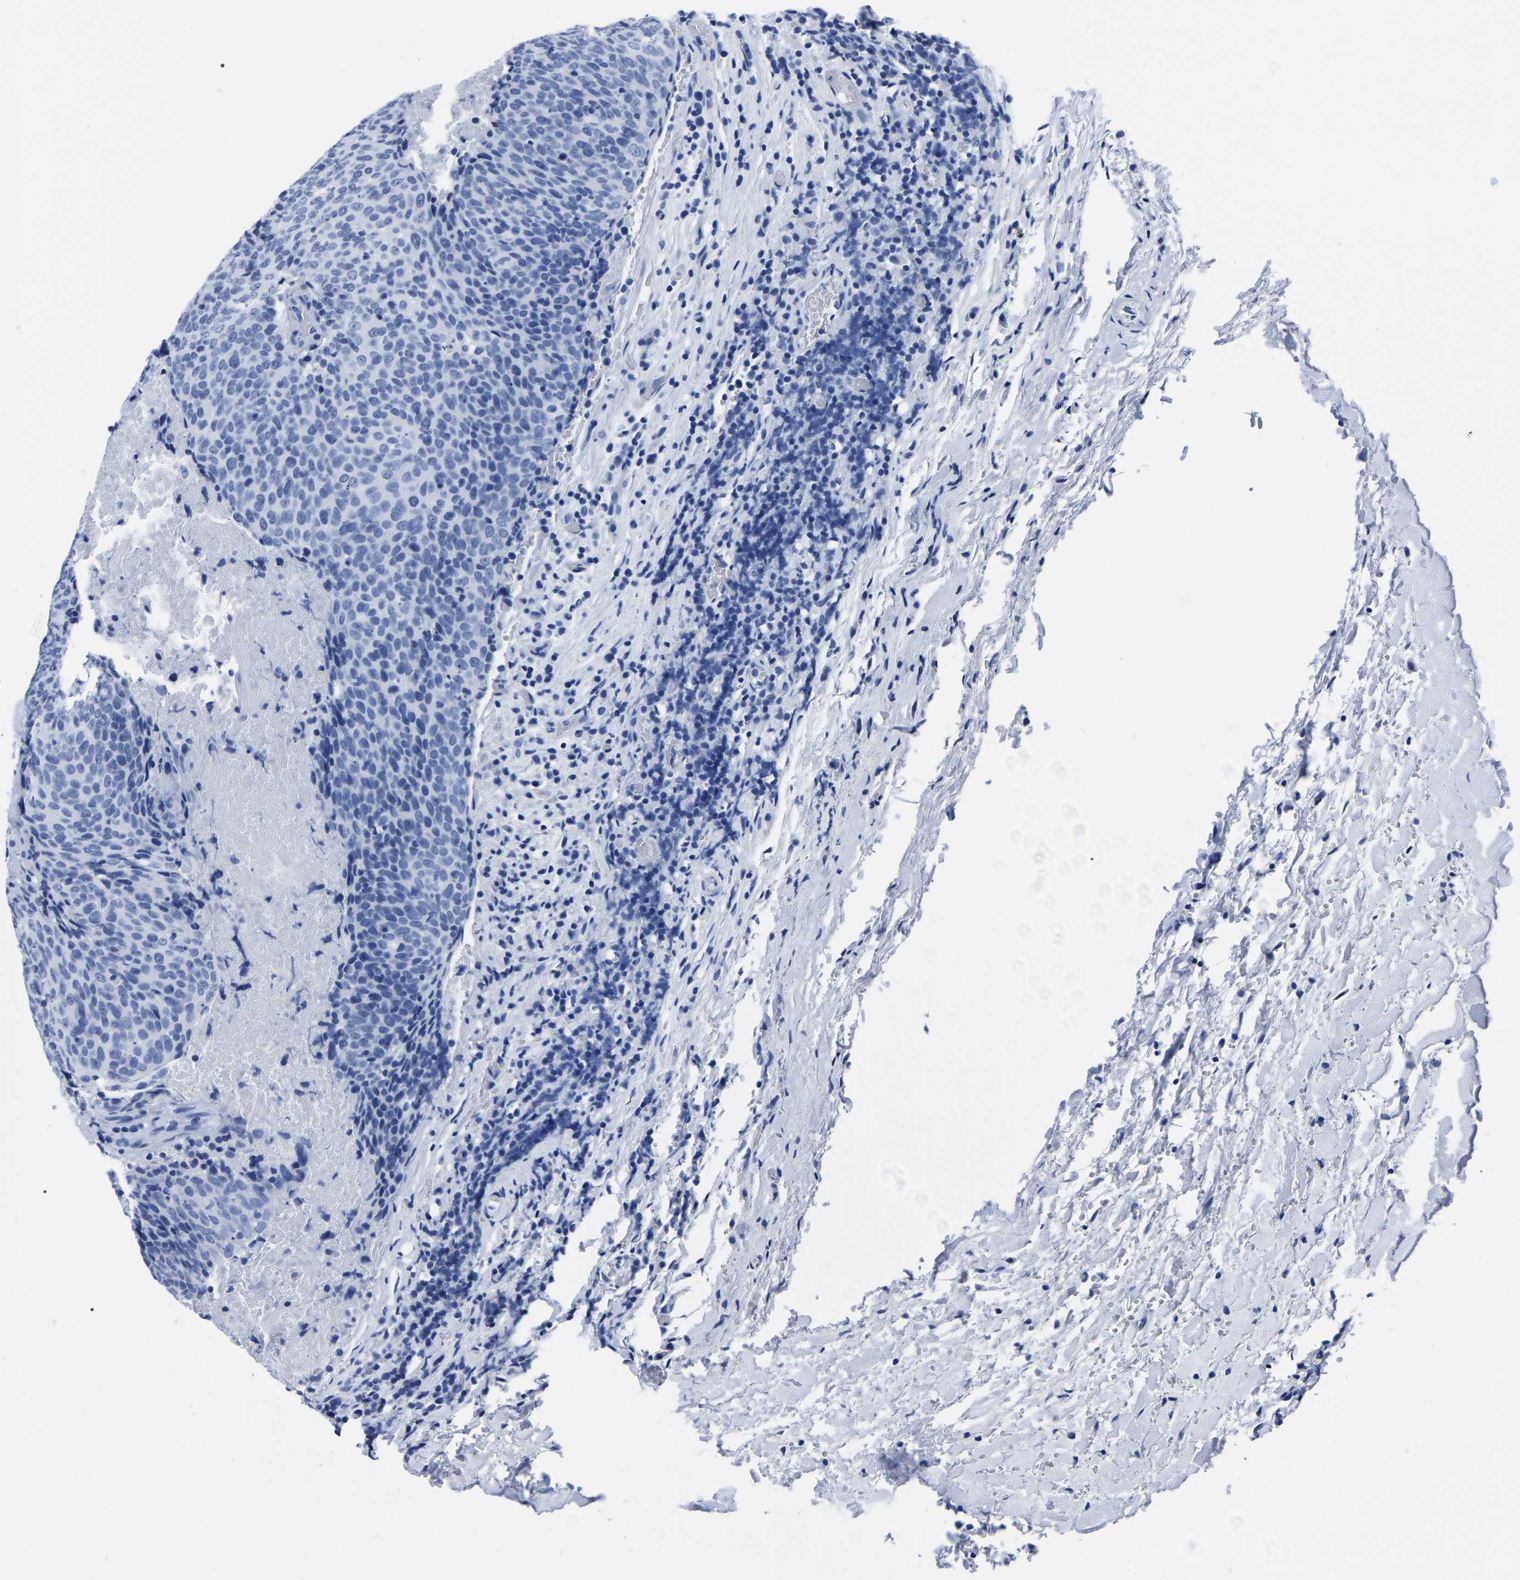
{"staining": {"intensity": "negative", "quantity": "none", "location": "none"}, "tissue": "head and neck cancer", "cell_type": "Tumor cells", "image_type": "cancer", "snomed": [{"axis": "morphology", "description": "Squamous cell carcinoma, NOS"}, {"axis": "morphology", "description": "Squamous cell carcinoma, metastatic, NOS"}, {"axis": "topography", "description": "Lymph node"}, {"axis": "topography", "description": "Head-Neck"}], "caption": "This is a image of IHC staining of head and neck cancer (metastatic squamous cell carcinoma), which shows no staining in tumor cells.", "gene": "IMPG2", "patient": {"sex": "male", "age": 62}}